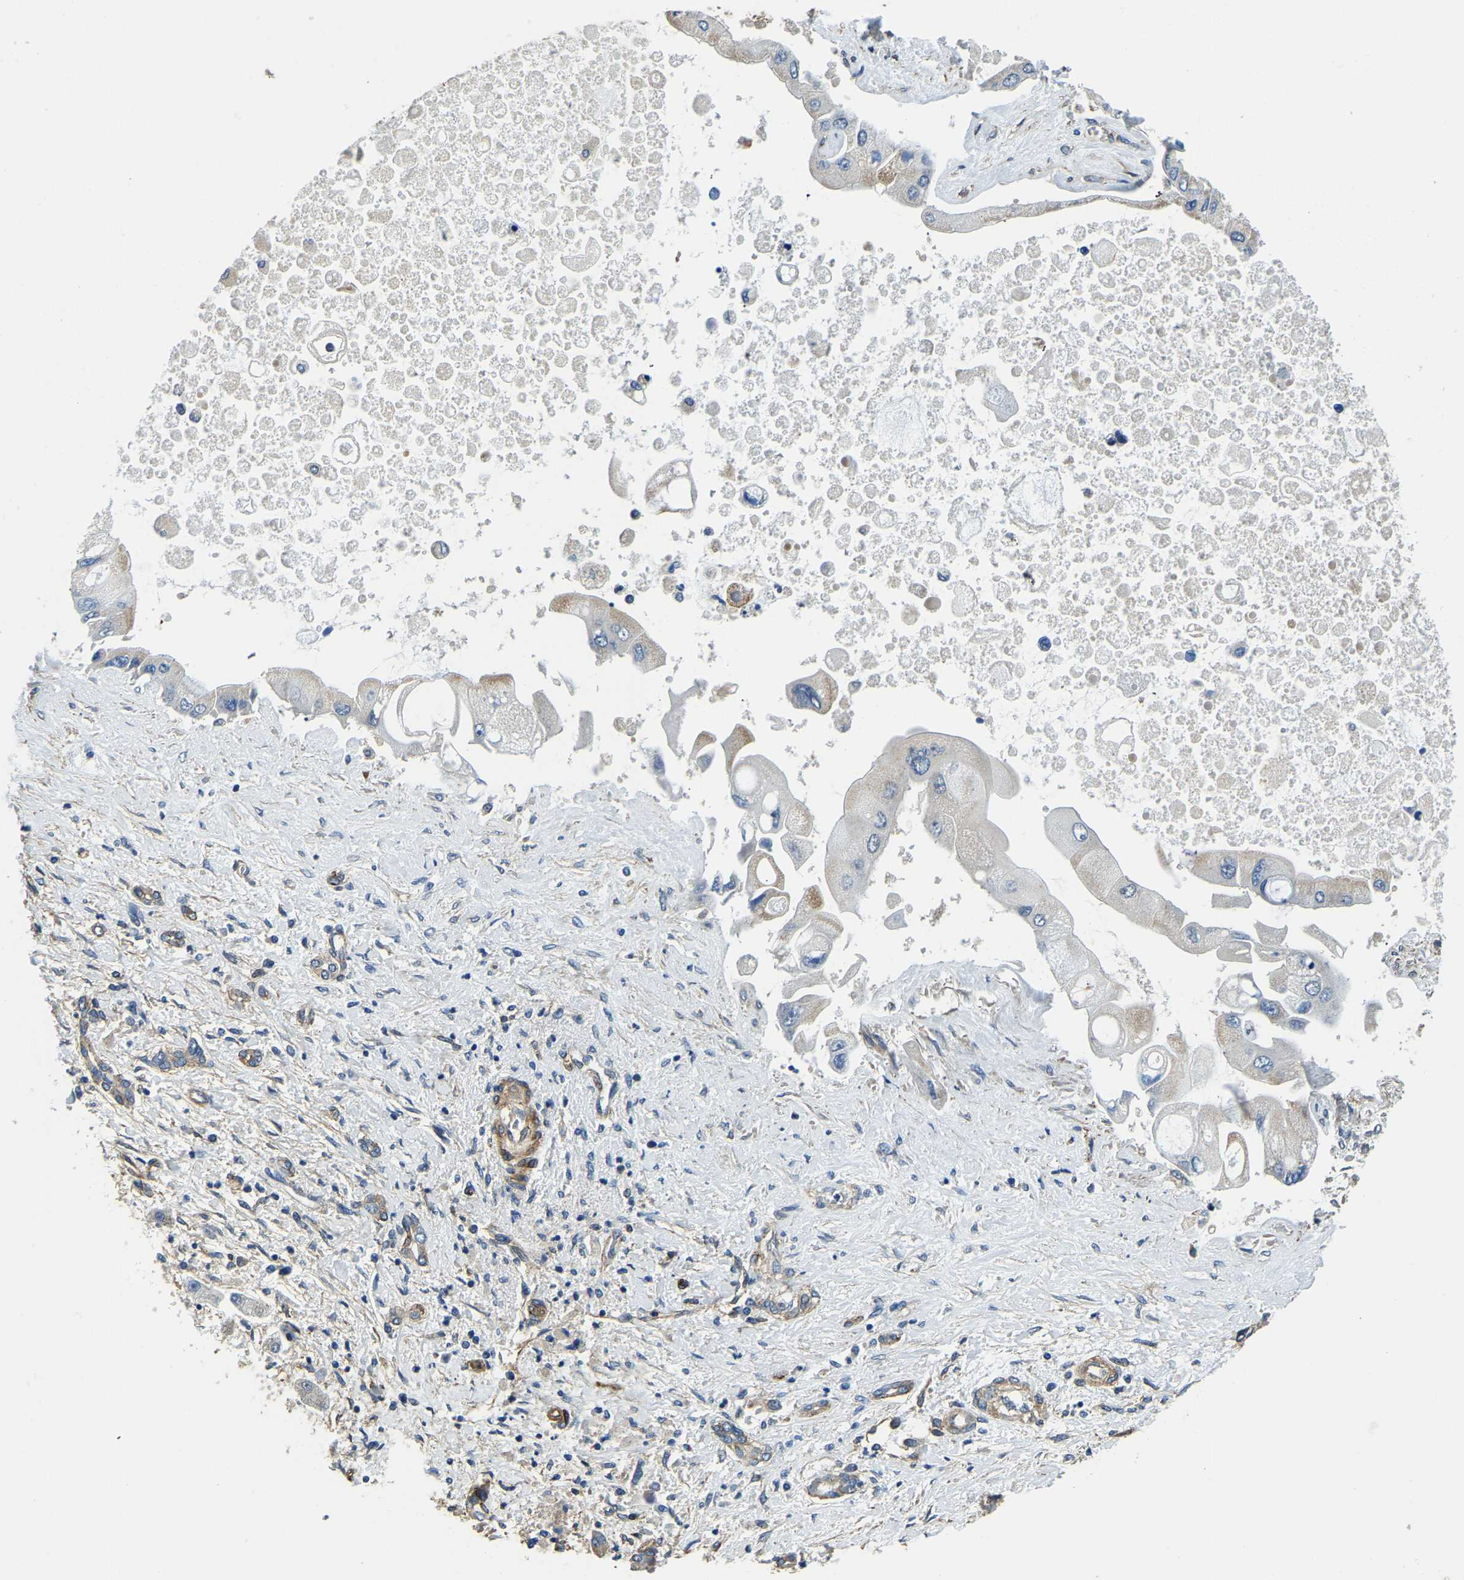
{"staining": {"intensity": "negative", "quantity": "none", "location": "none"}, "tissue": "liver cancer", "cell_type": "Tumor cells", "image_type": "cancer", "snomed": [{"axis": "morphology", "description": "Cholangiocarcinoma"}, {"axis": "topography", "description": "Liver"}], "caption": "Immunohistochemical staining of human liver cancer demonstrates no significant staining in tumor cells.", "gene": "RNF39", "patient": {"sex": "male", "age": 50}}